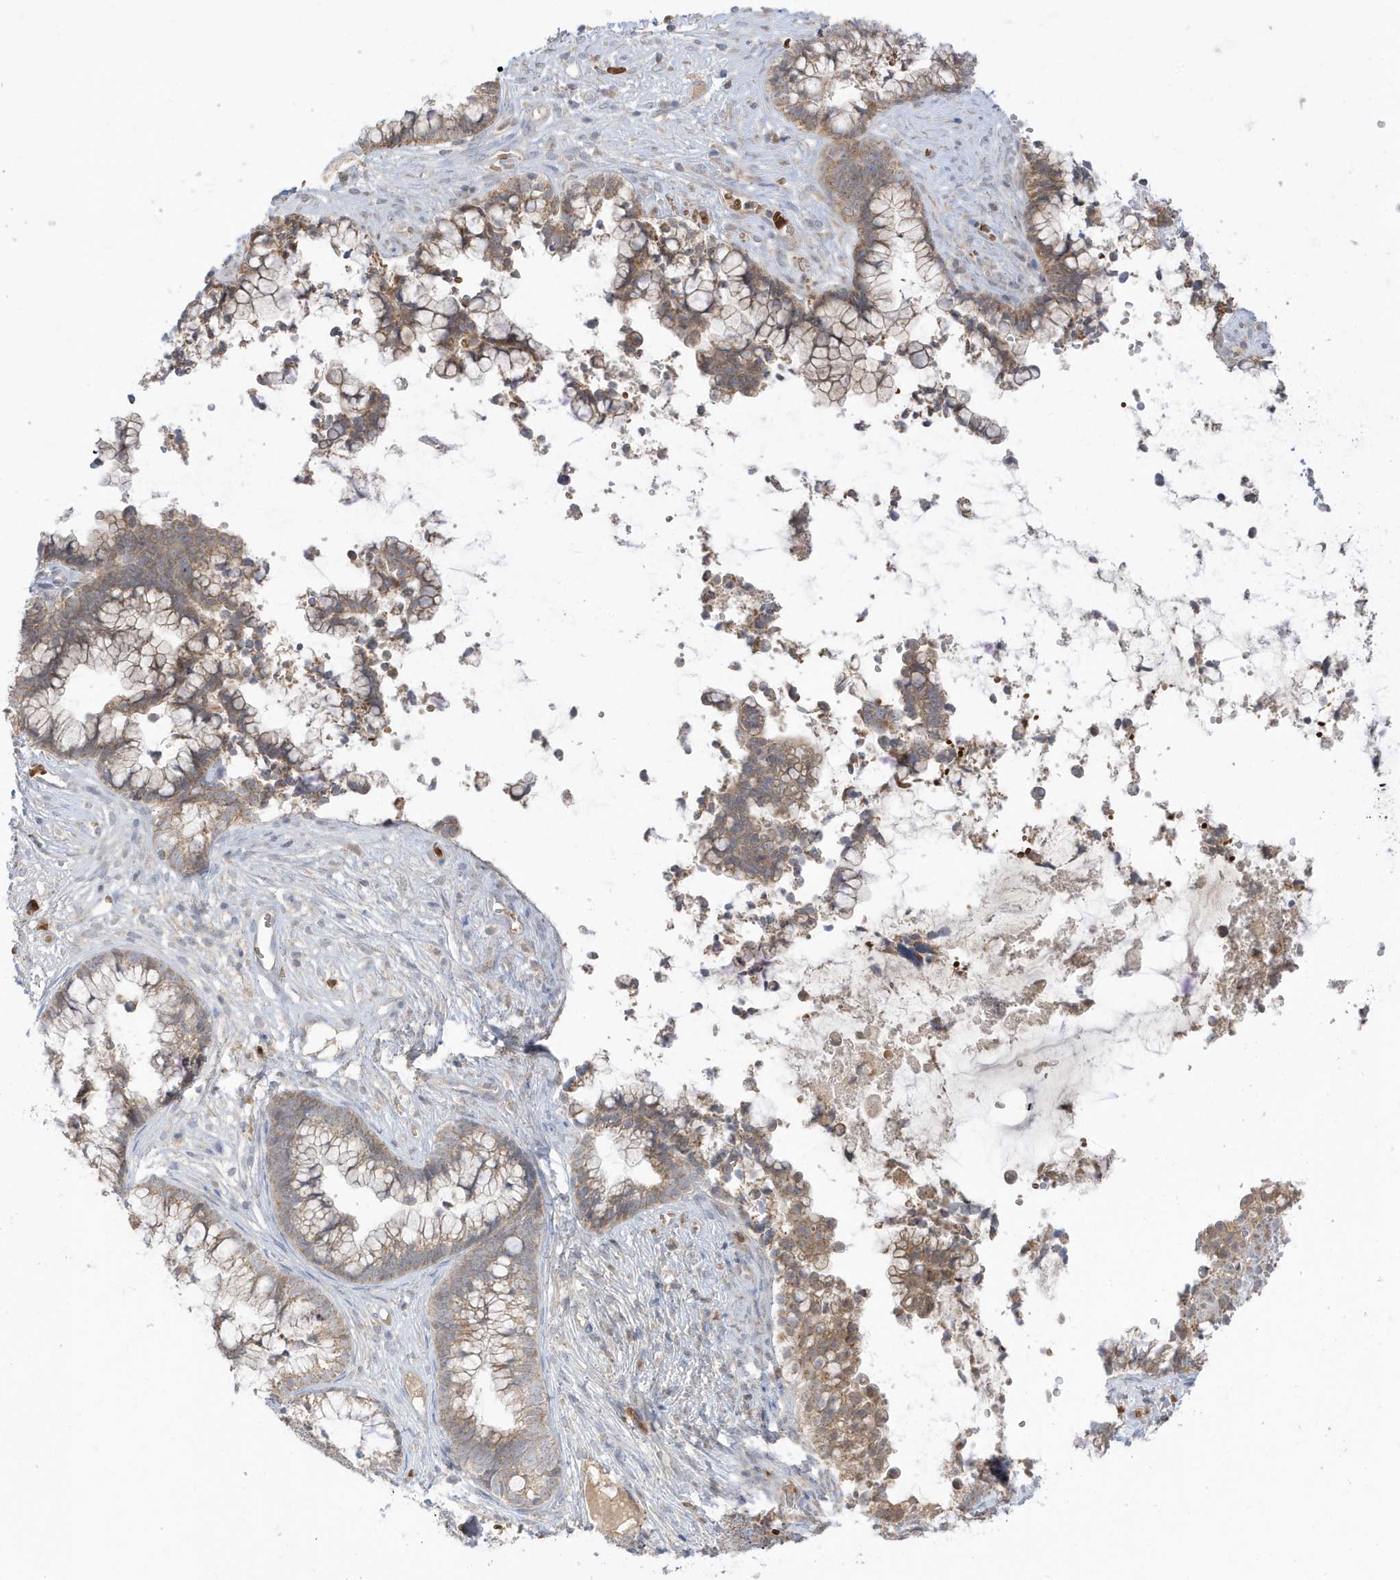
{"staining": {"intensity": "strong", "quantity": "<25%", "location": "cytoplasmic/membranous"}, "tissue": "cervical cancer", "cell_type": "Tumor cells", "image_type": "cancer", "snomed": [{"axis": "morphology", "description": "Adenocarcinoma, NOS"}, {"axis": "topography", "description": "Cervix"}], "caption": "Immunohistochemistry image of neoplastic tissue: human cervical adenocarcinoma stained using immunohistochemistry demonstrates medium levels of strong protein expression localized specifically in the cytoplasmic/membranous of tumor cells, appearing as a cytoplasmic/membranous brown color.", "gene": "NPPC", "patient": {"sex": "female", "age": 44}}